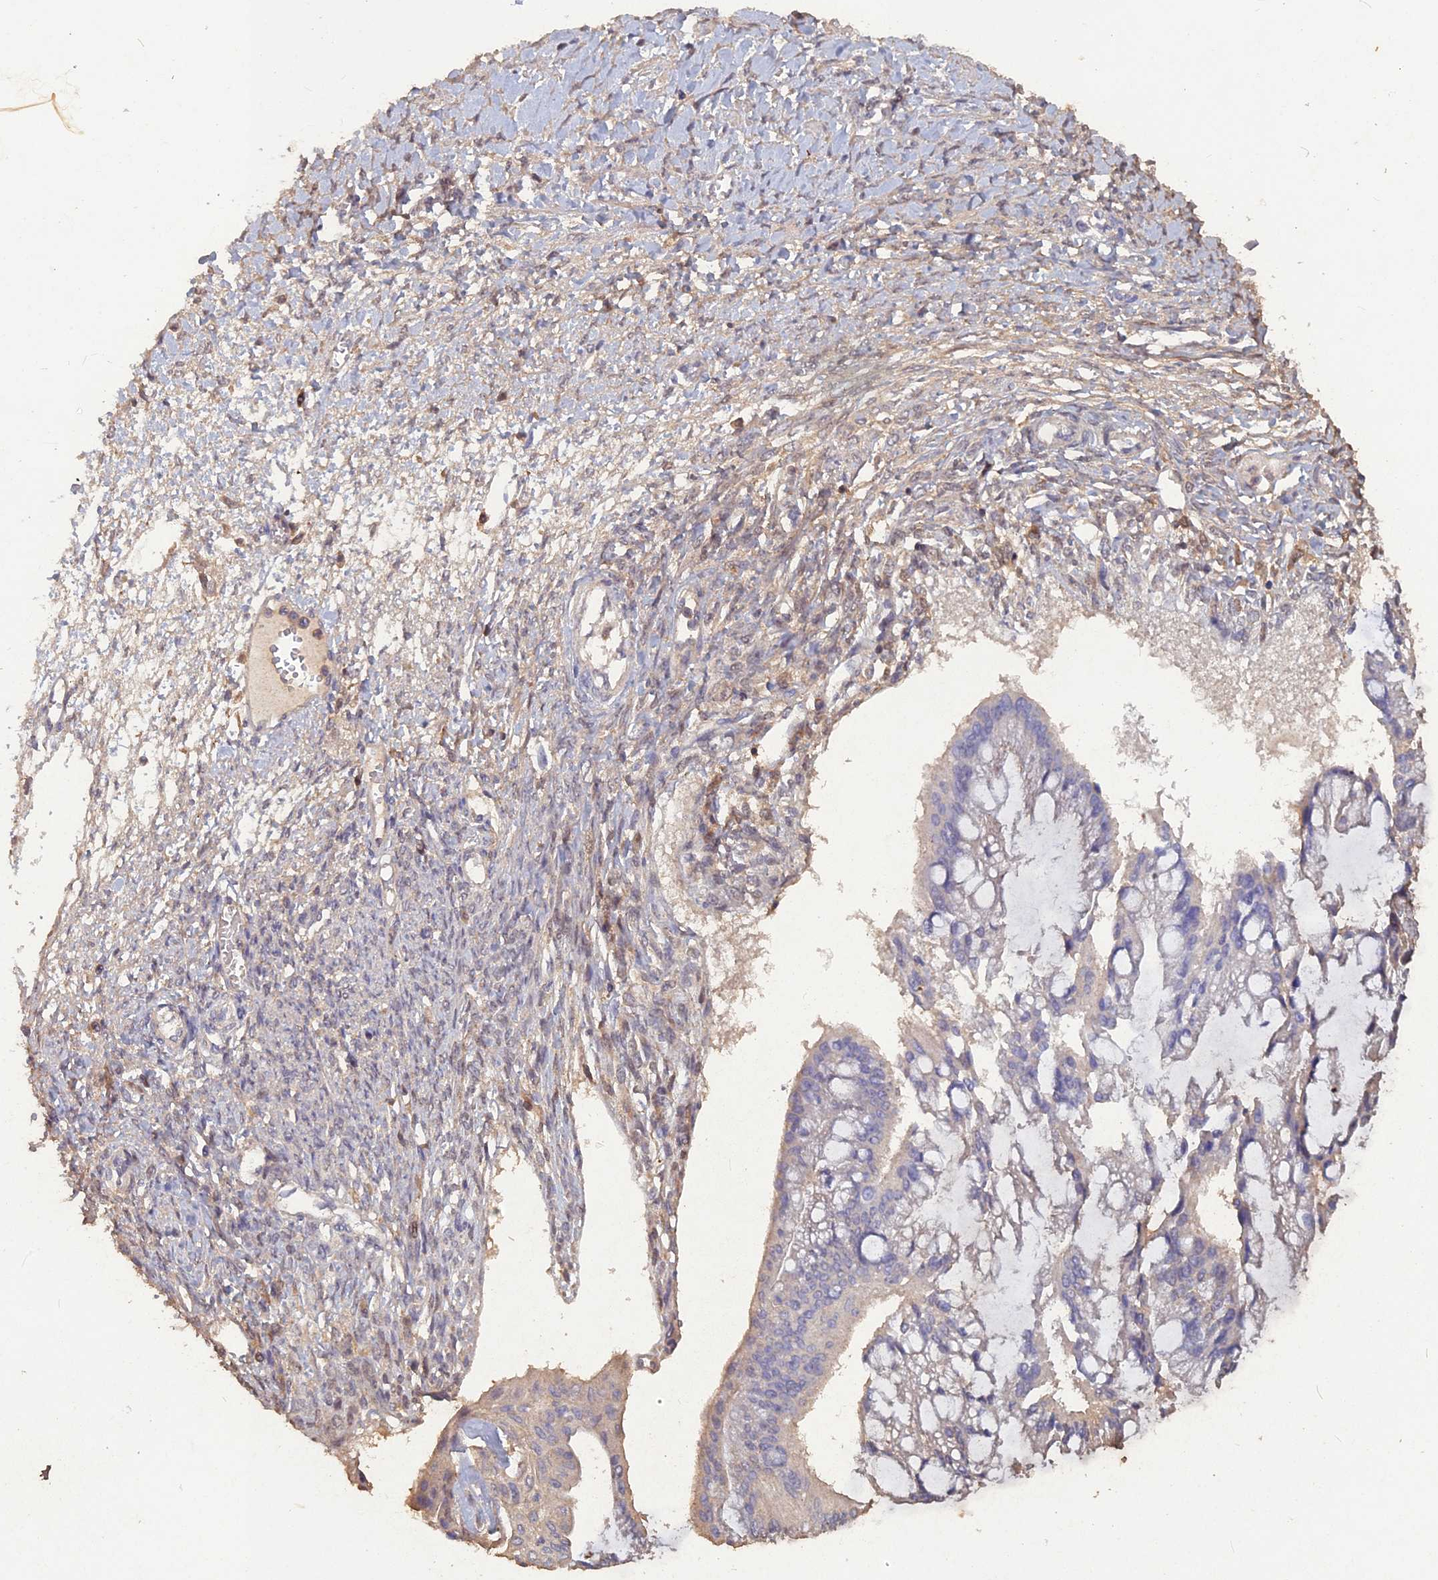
{"staining": {"intensity": "negative", "quantity": "none", "location": "none"}, "tissue": "ovarian cancer", "cell_type": "Tumor cells", "image_type": "cancer", "snomed": [{"axis": "morphology", "description": "Cystadenocarcinoma, mucinous, NOS"}, {"axis": "topography", "description": "Ovary"}], "caption": "IHC histopathology image of neoplastic tissue: human ovarian cancer stained with DAB shows no significant protein staining in tumor cells.", "gene": "BLVRA", "patient": {"sex": "female", "age": 73}}